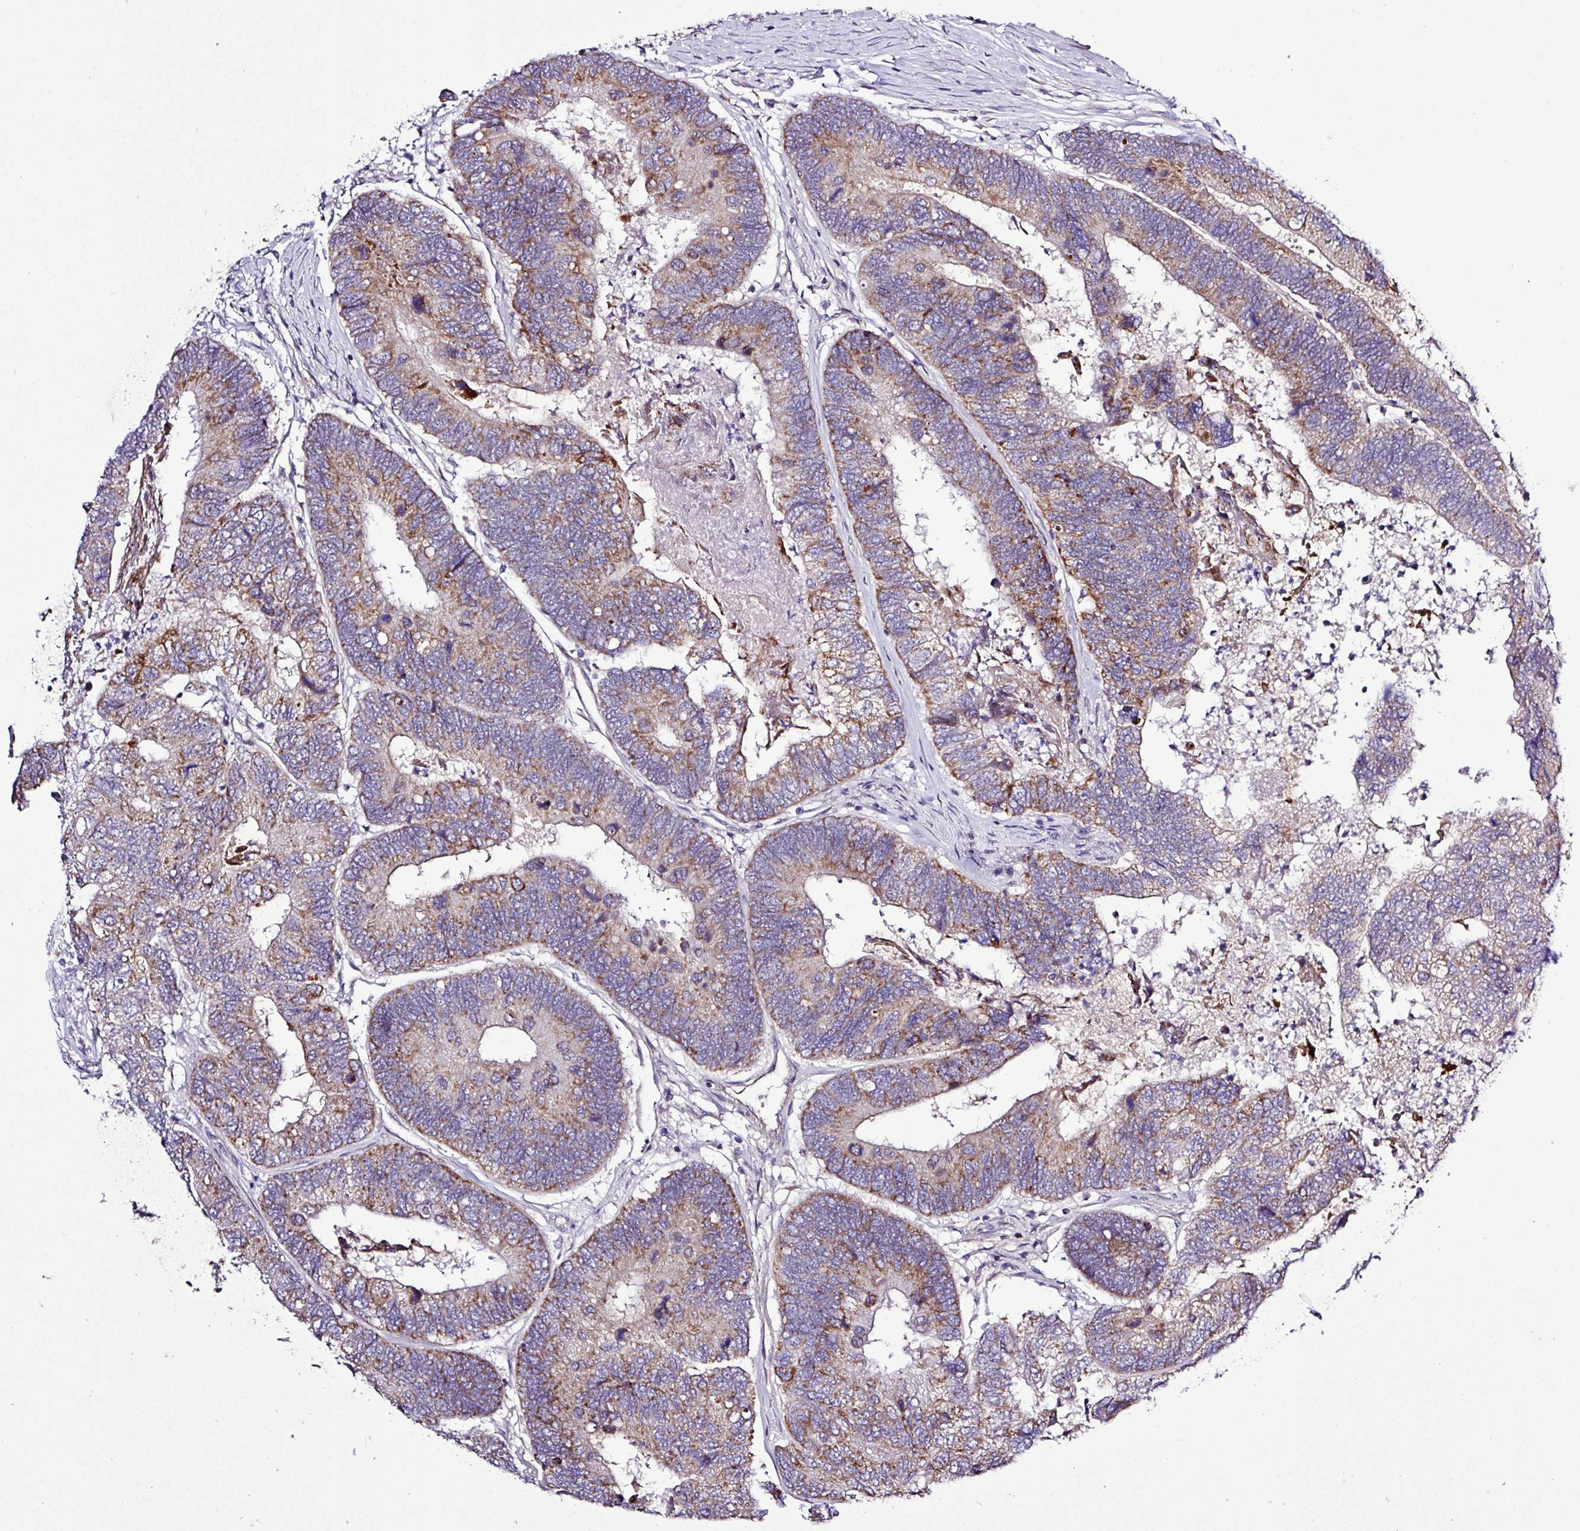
{"staining": {"intensity": "moderate", "quantity": ">75%", "location": "cytoplasmic/membranous"}, "tissue": "colorectal cancer", "cell_type": "Tumor cells", "image_type": "cancer", "snomed": [{"axis": "morphology", "description": "Adenocarcinoma, NOS"}, {"axis": "topography", "description": "Colon"}], "caption": "Immunohistochemical staining of colorectal adenocarcinoma exhibits medium levels of moderate cytoplasmic/membranous positivity in approximately >75% of tumor cells.", "gene": "CWH43", "patient": {"sex": "female", "age": 67}}